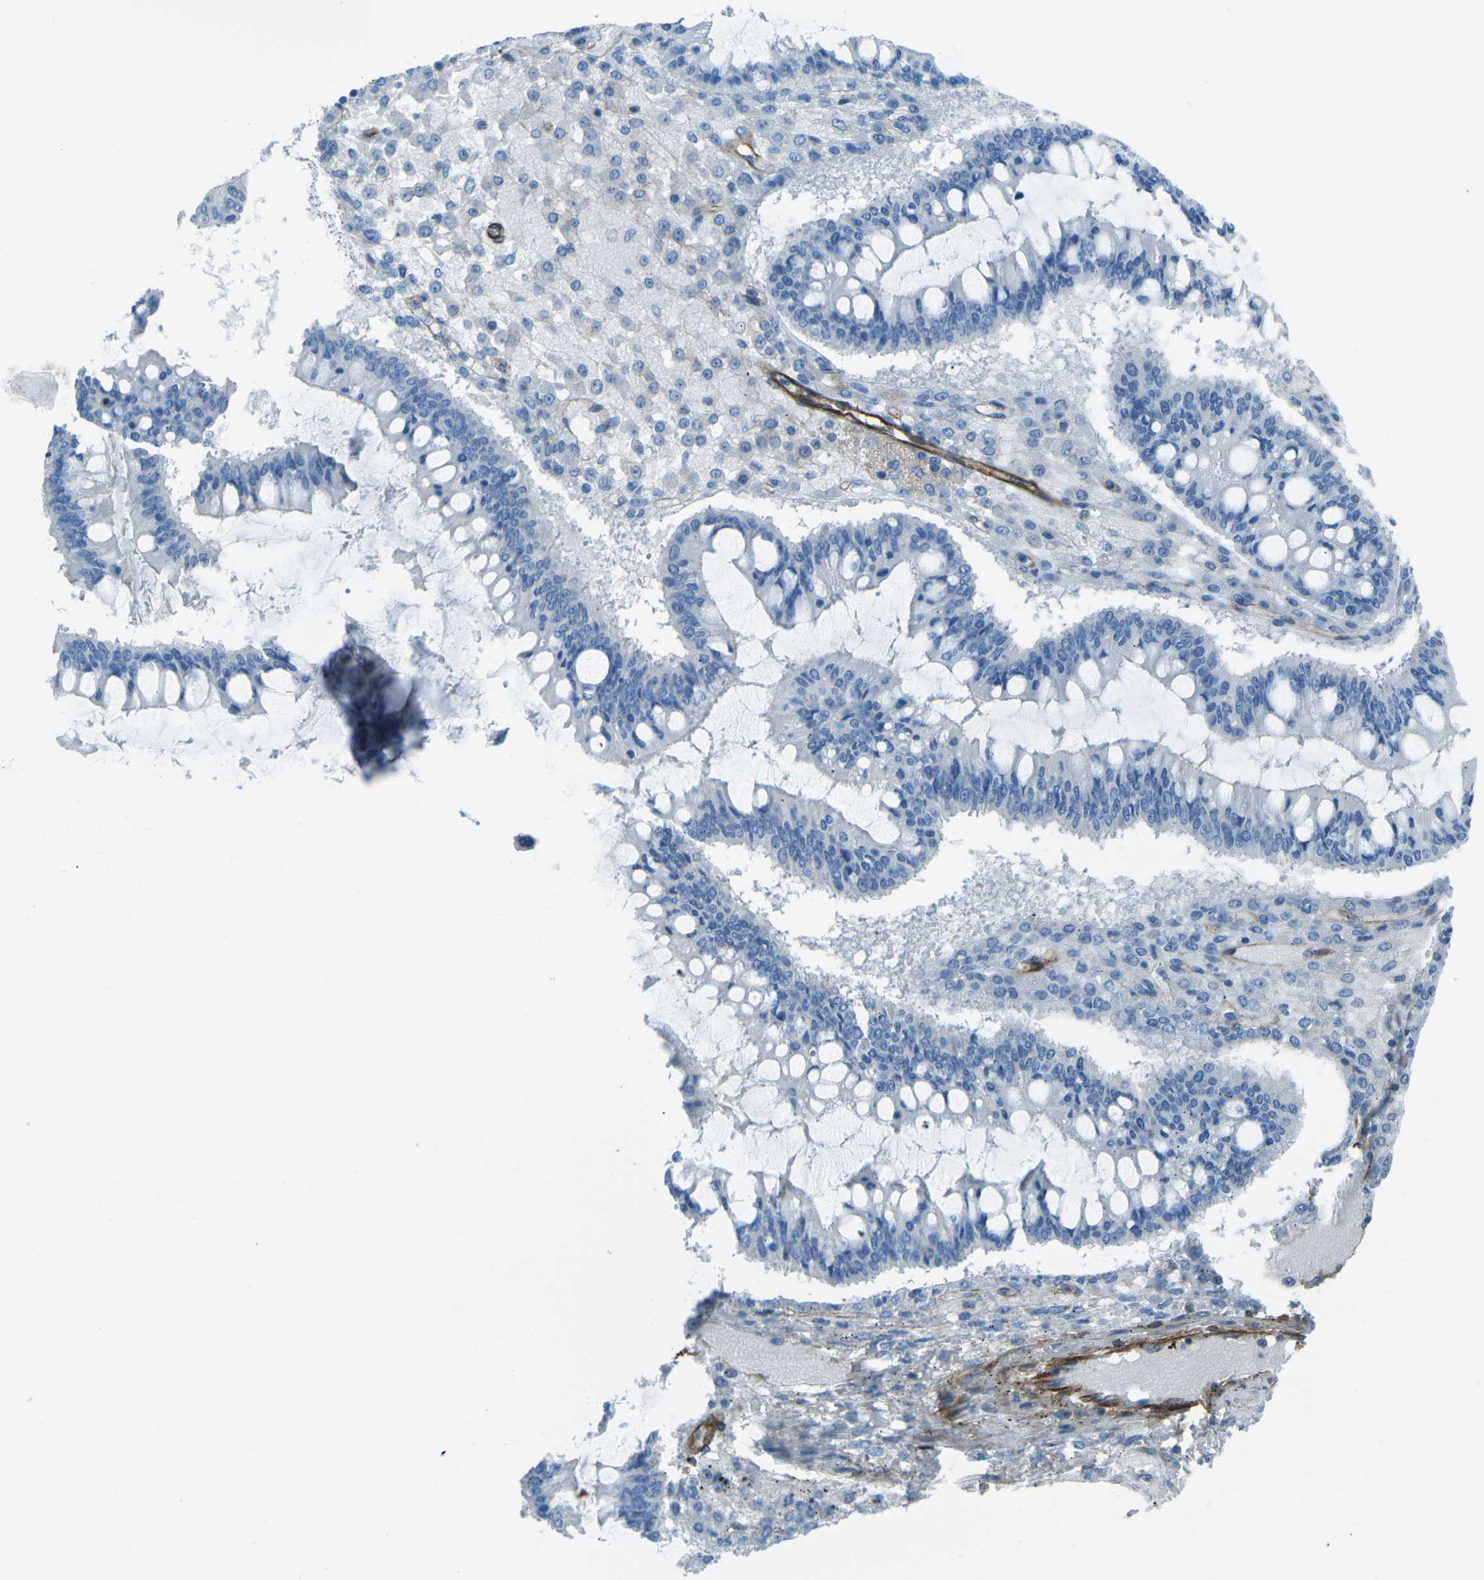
{"staining": {"intensity": "negative", "quantity": "none", "location": "none"}, "tissue": "ovarian cancer", "cell_type": "Tumor cells", "image_type": "cancer", "snomed": [{"axis": "morphology", "description": "Cystadenocarcinoma, mucinous, NOS"}, {"axis": "topography", "description": "Ovary"}], "caption": "Immunohistochemistry micrograph of neoplastic tissue: human ovarian cancer (mucinous cystadenocarcinoma) stained with DAB reveals no significant protein expression in tumor cells.", "gene": "UTRN", "patient": {"sex": "female", "age": 73}}